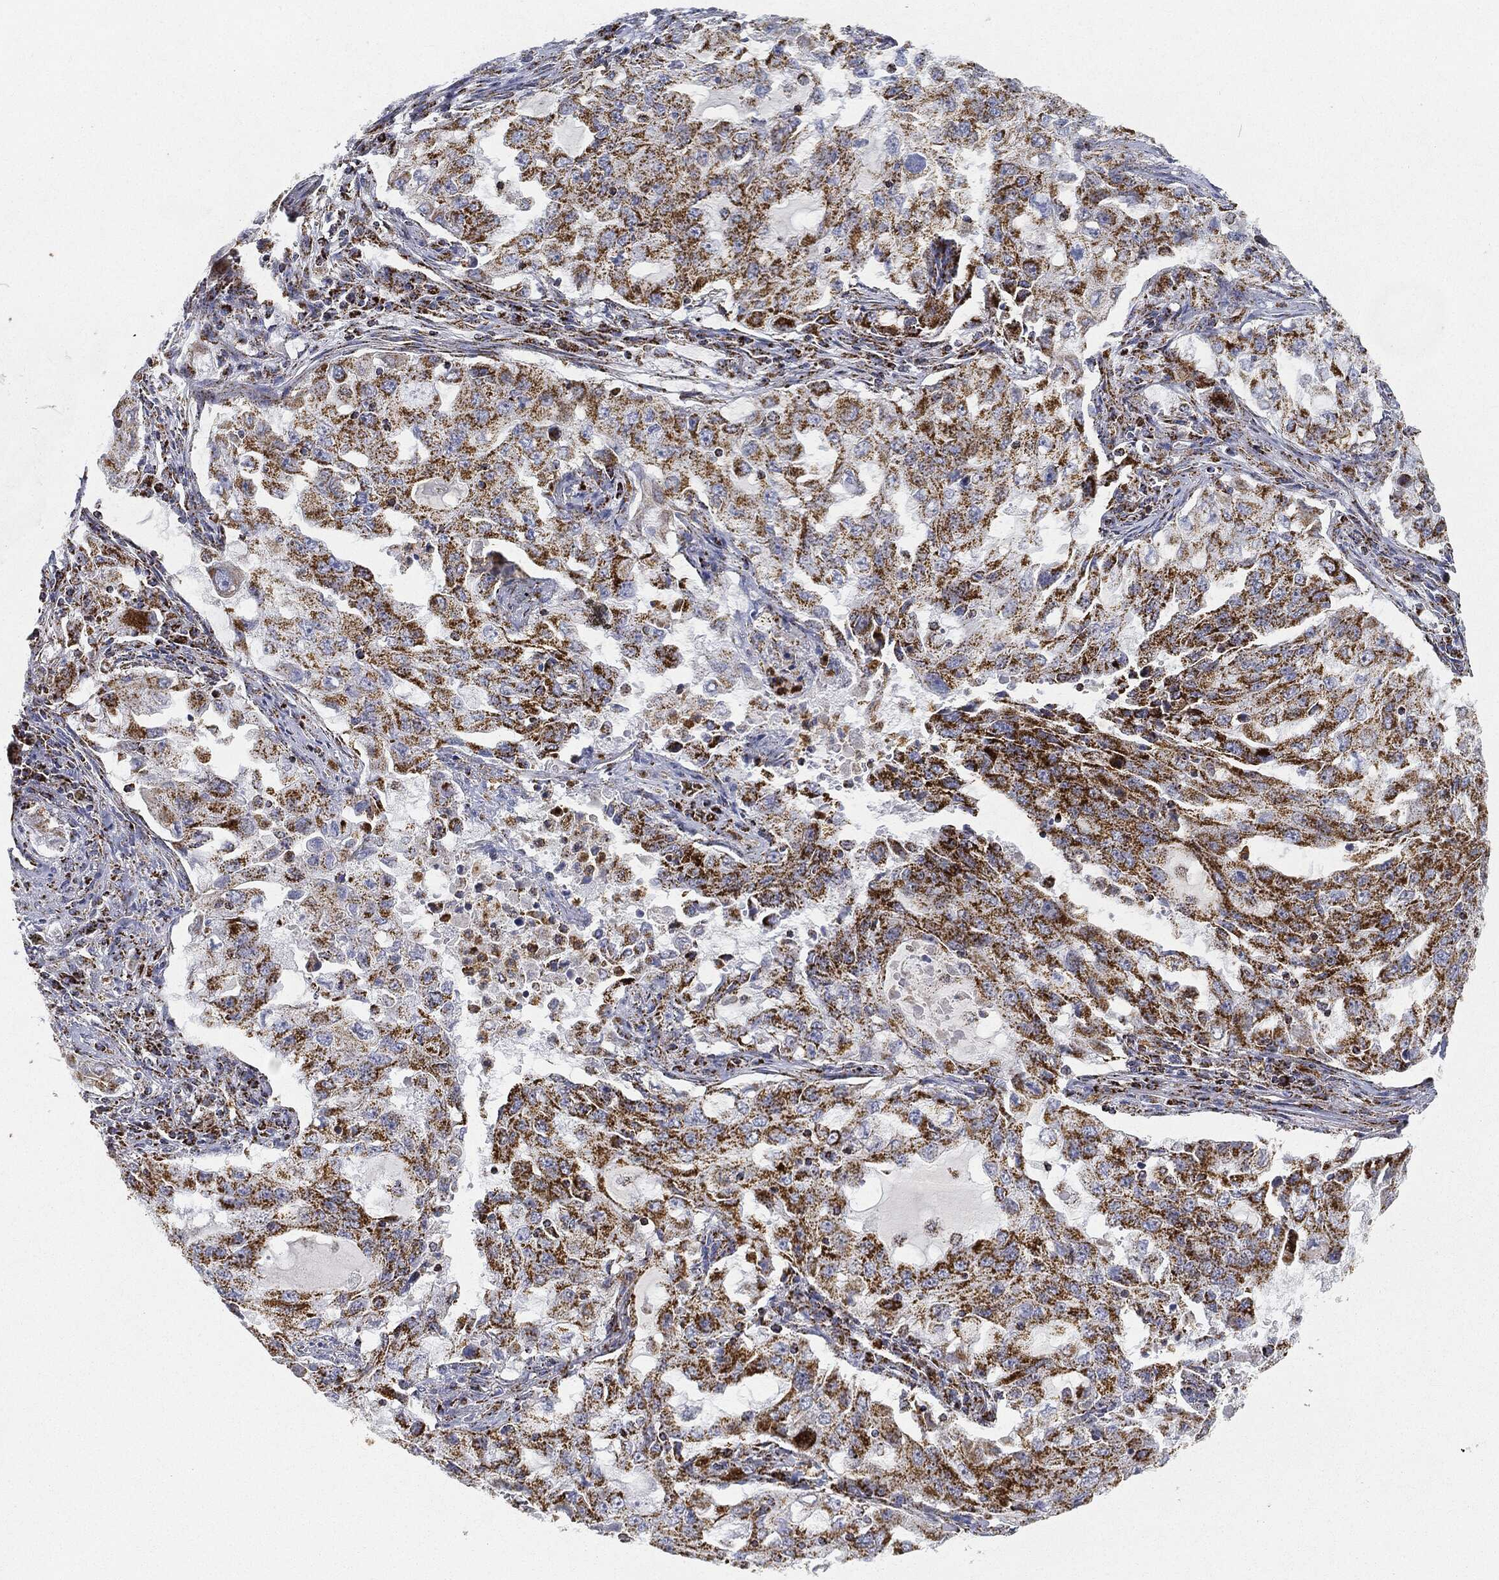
{"staining": {"intensity": "strong", "quantity": ">75%", "location": "cytoplasmic/membranous"}, "tissue": "lung cancer", "cell_type": "Tumor cells", "image_type": "cancer", "snomed": [{"axis": "morphology", "description": "Adenocarcinoma, NOS"}, {"axis": "topography", "description": "Lung"}], "caption": "This is an image of IHC staining of lung adenocarcinoma, which shows strong expression in the cytoplasmic/membranous of tumor cells.", "gene": "CAPN15", "patient": {"sex": "female", "age": 61}}